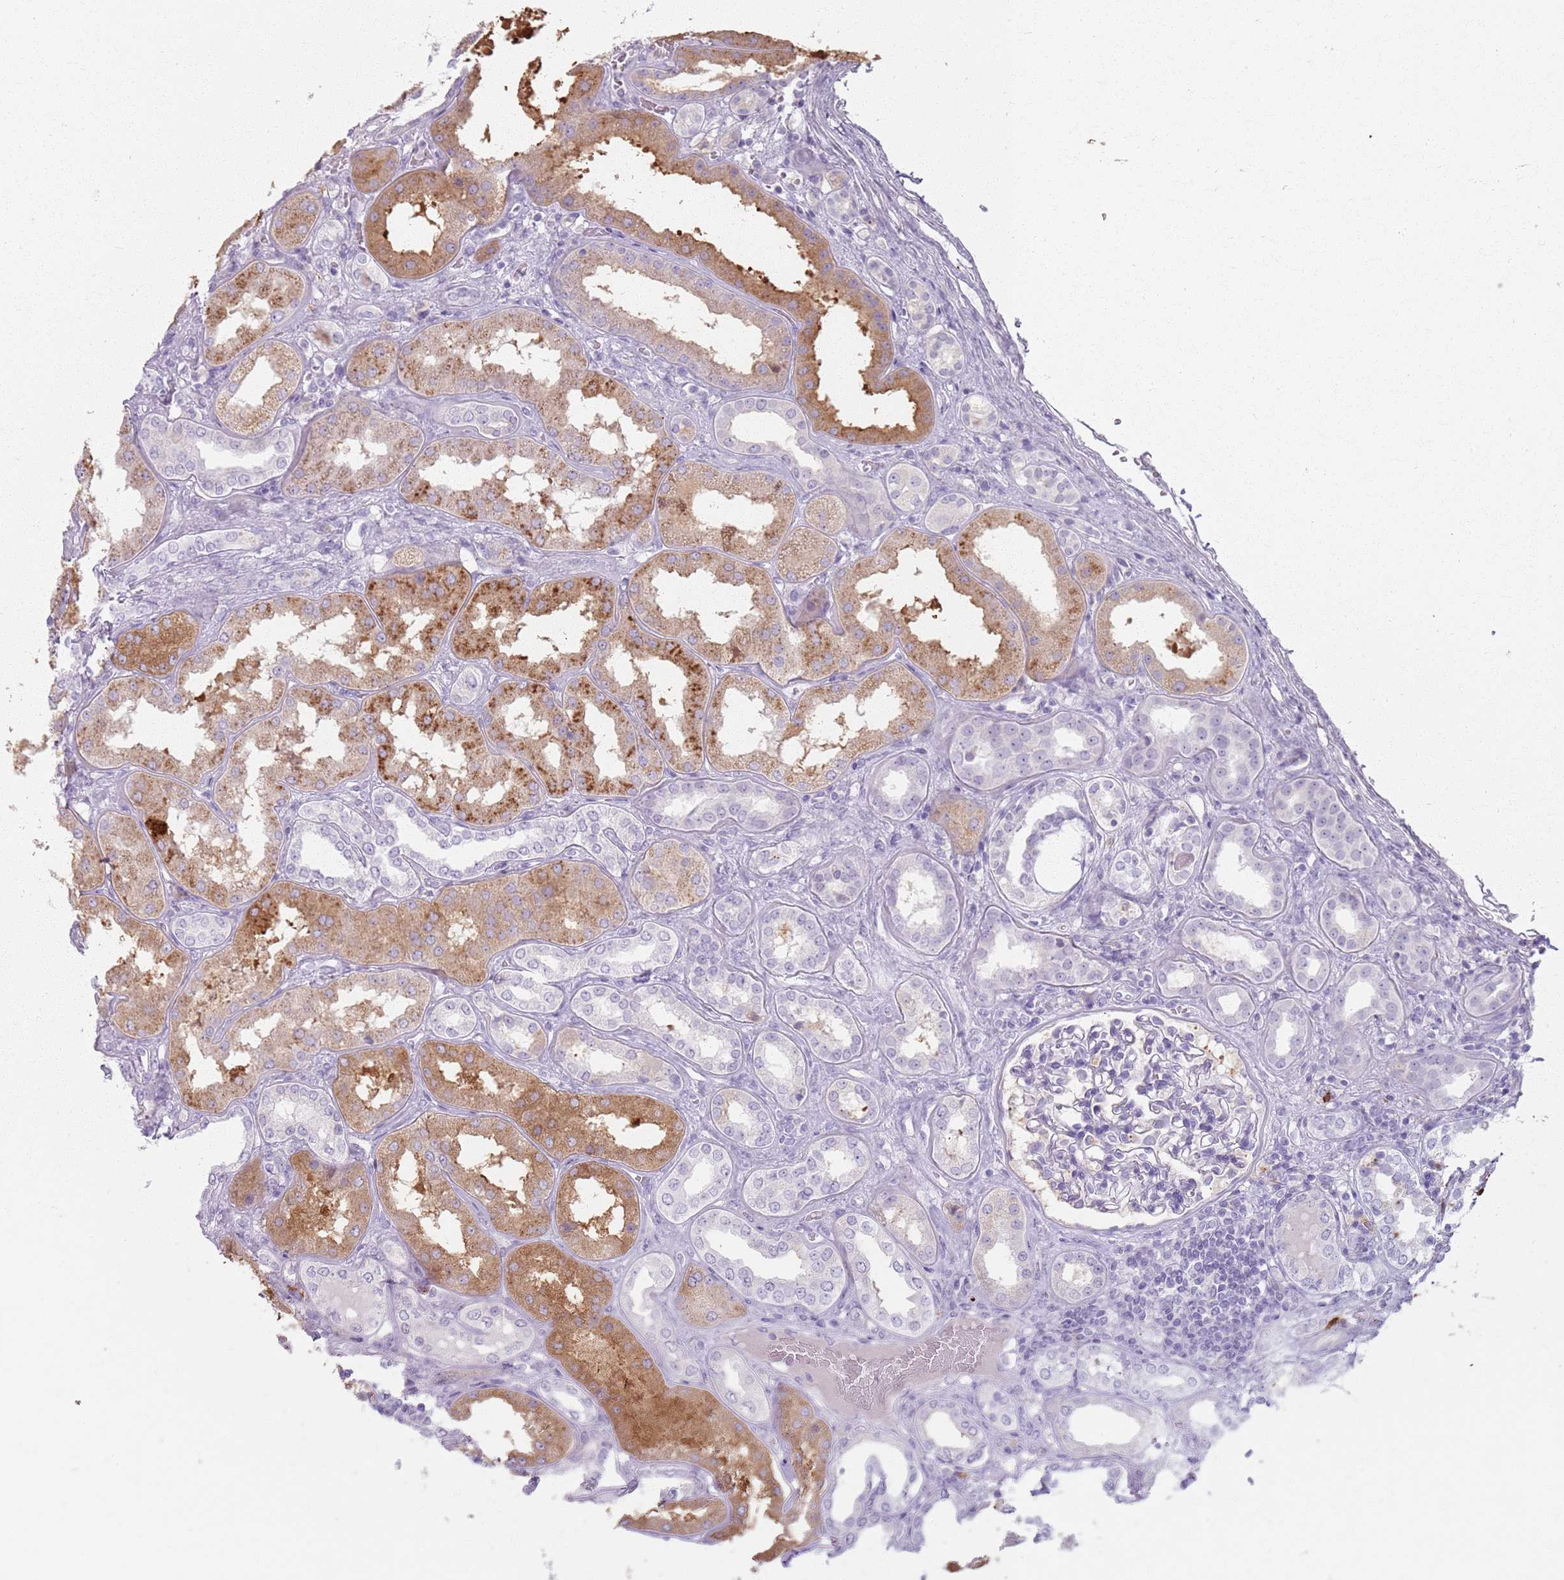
{"staining": {"intensity": "negative", "quantity": "none", "location": "none"}, "tissue": "kidney", "cell_type": "Cells in glomeruli", "image_type": "normal", "snomed": [{"axis": "morphology", "description": "Normal tissue, NOS"}, {"axis": "topography", "description": "Kidney"}], "caption": "Histopathology image shows no protein staining in cells in glomeruli of benign kidney. (Stains: DAB immunohistochemistry (IHC) with hematoxylin counter stain, Microscopy: brightfield microscopy at high magnification).", "gene": "GDPGP1", "patient": {"sex": "female", "age": 56}}